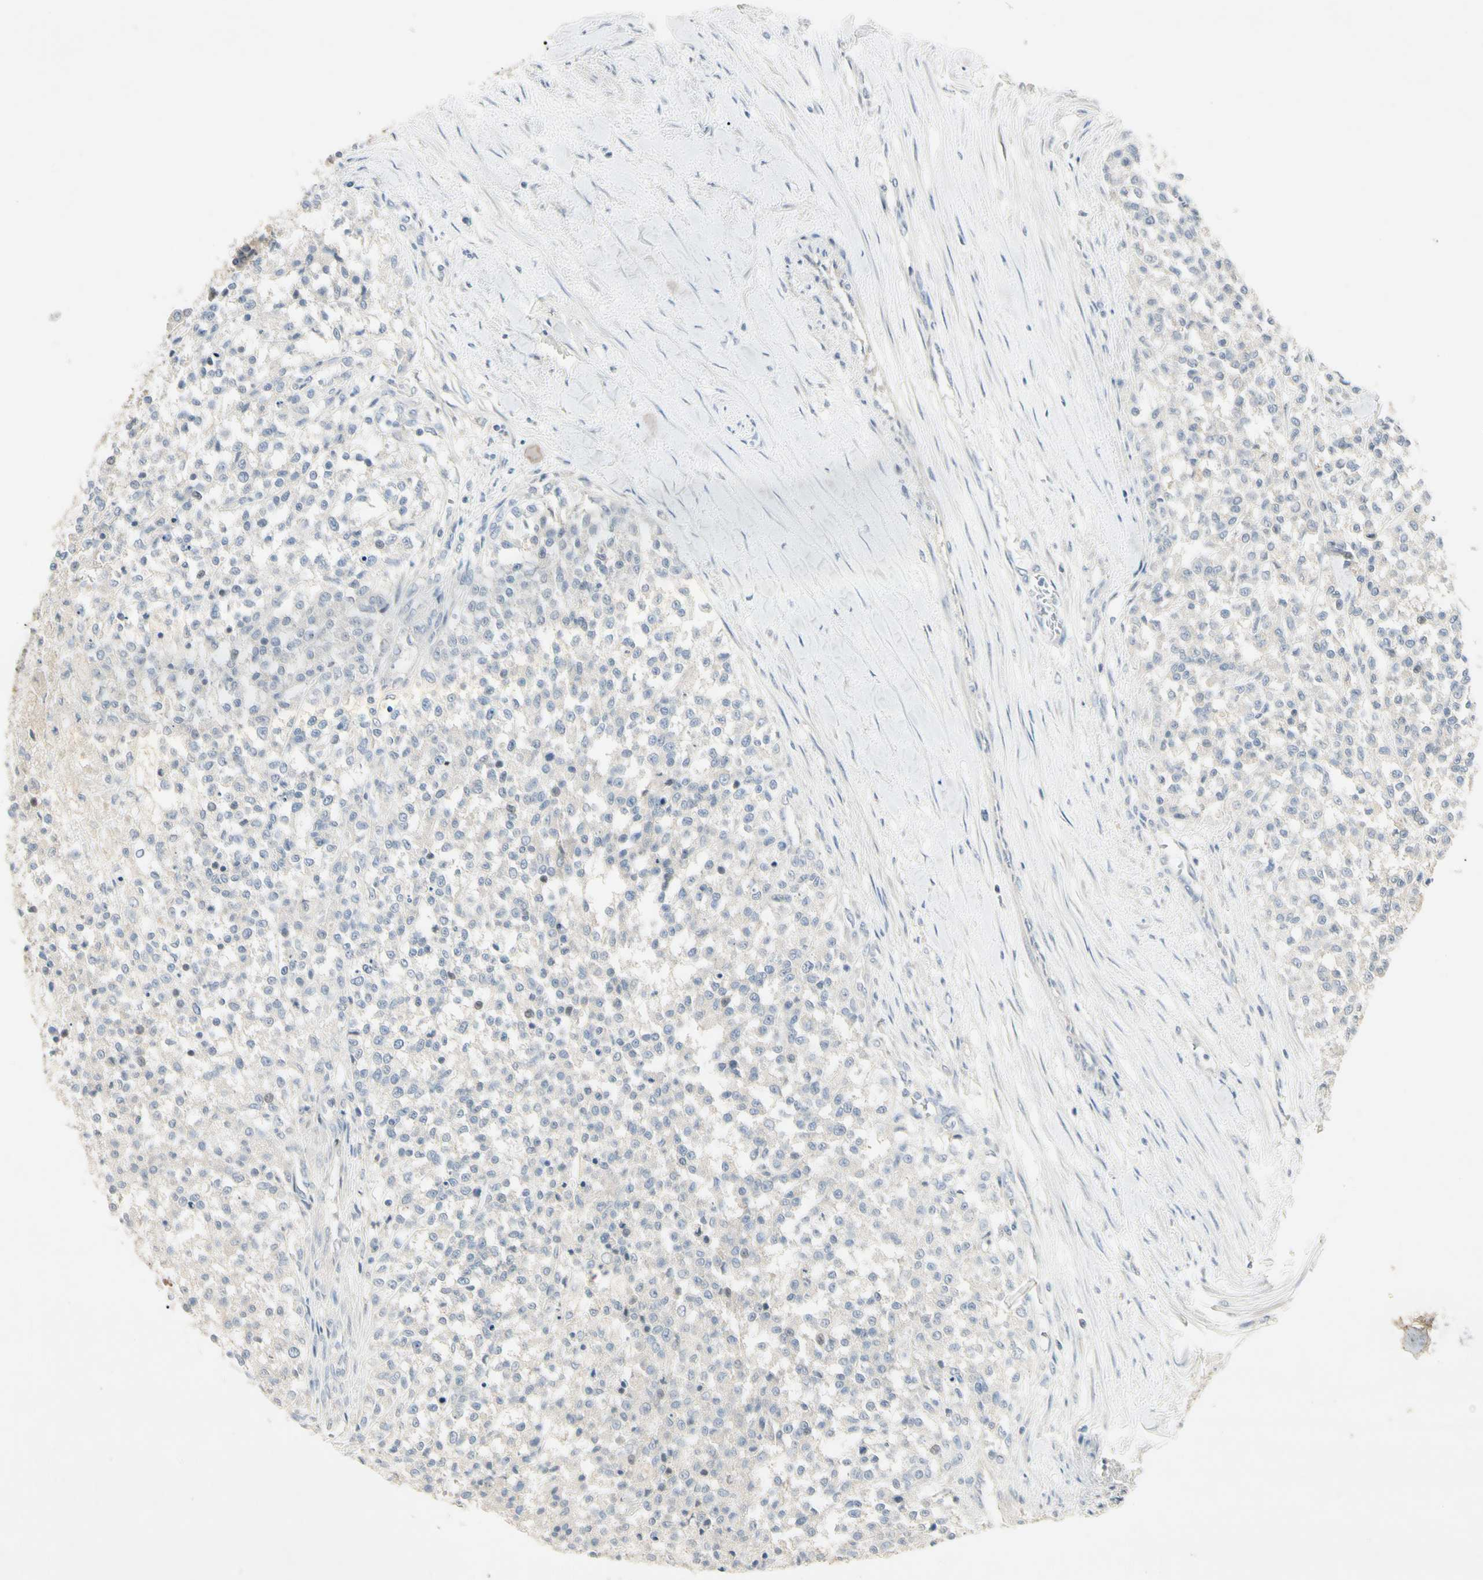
{"staining": {"intensity": "negative", "quantity": "none", "location": "none"}, "tissue": "testis cancer", "cell_type": "Tumor cells", "image_type": "cancer", "snomed": [{"axis": "morphology", "description": "Seminoma, NOS"}, {"axis": "topography", "description": "Testis"}], "caption": "This is an IHC image of testis cancer. There is no expression in tumor cells.", "gene": "PRSS21", "patient": {"sex": "male", "age": 59}}